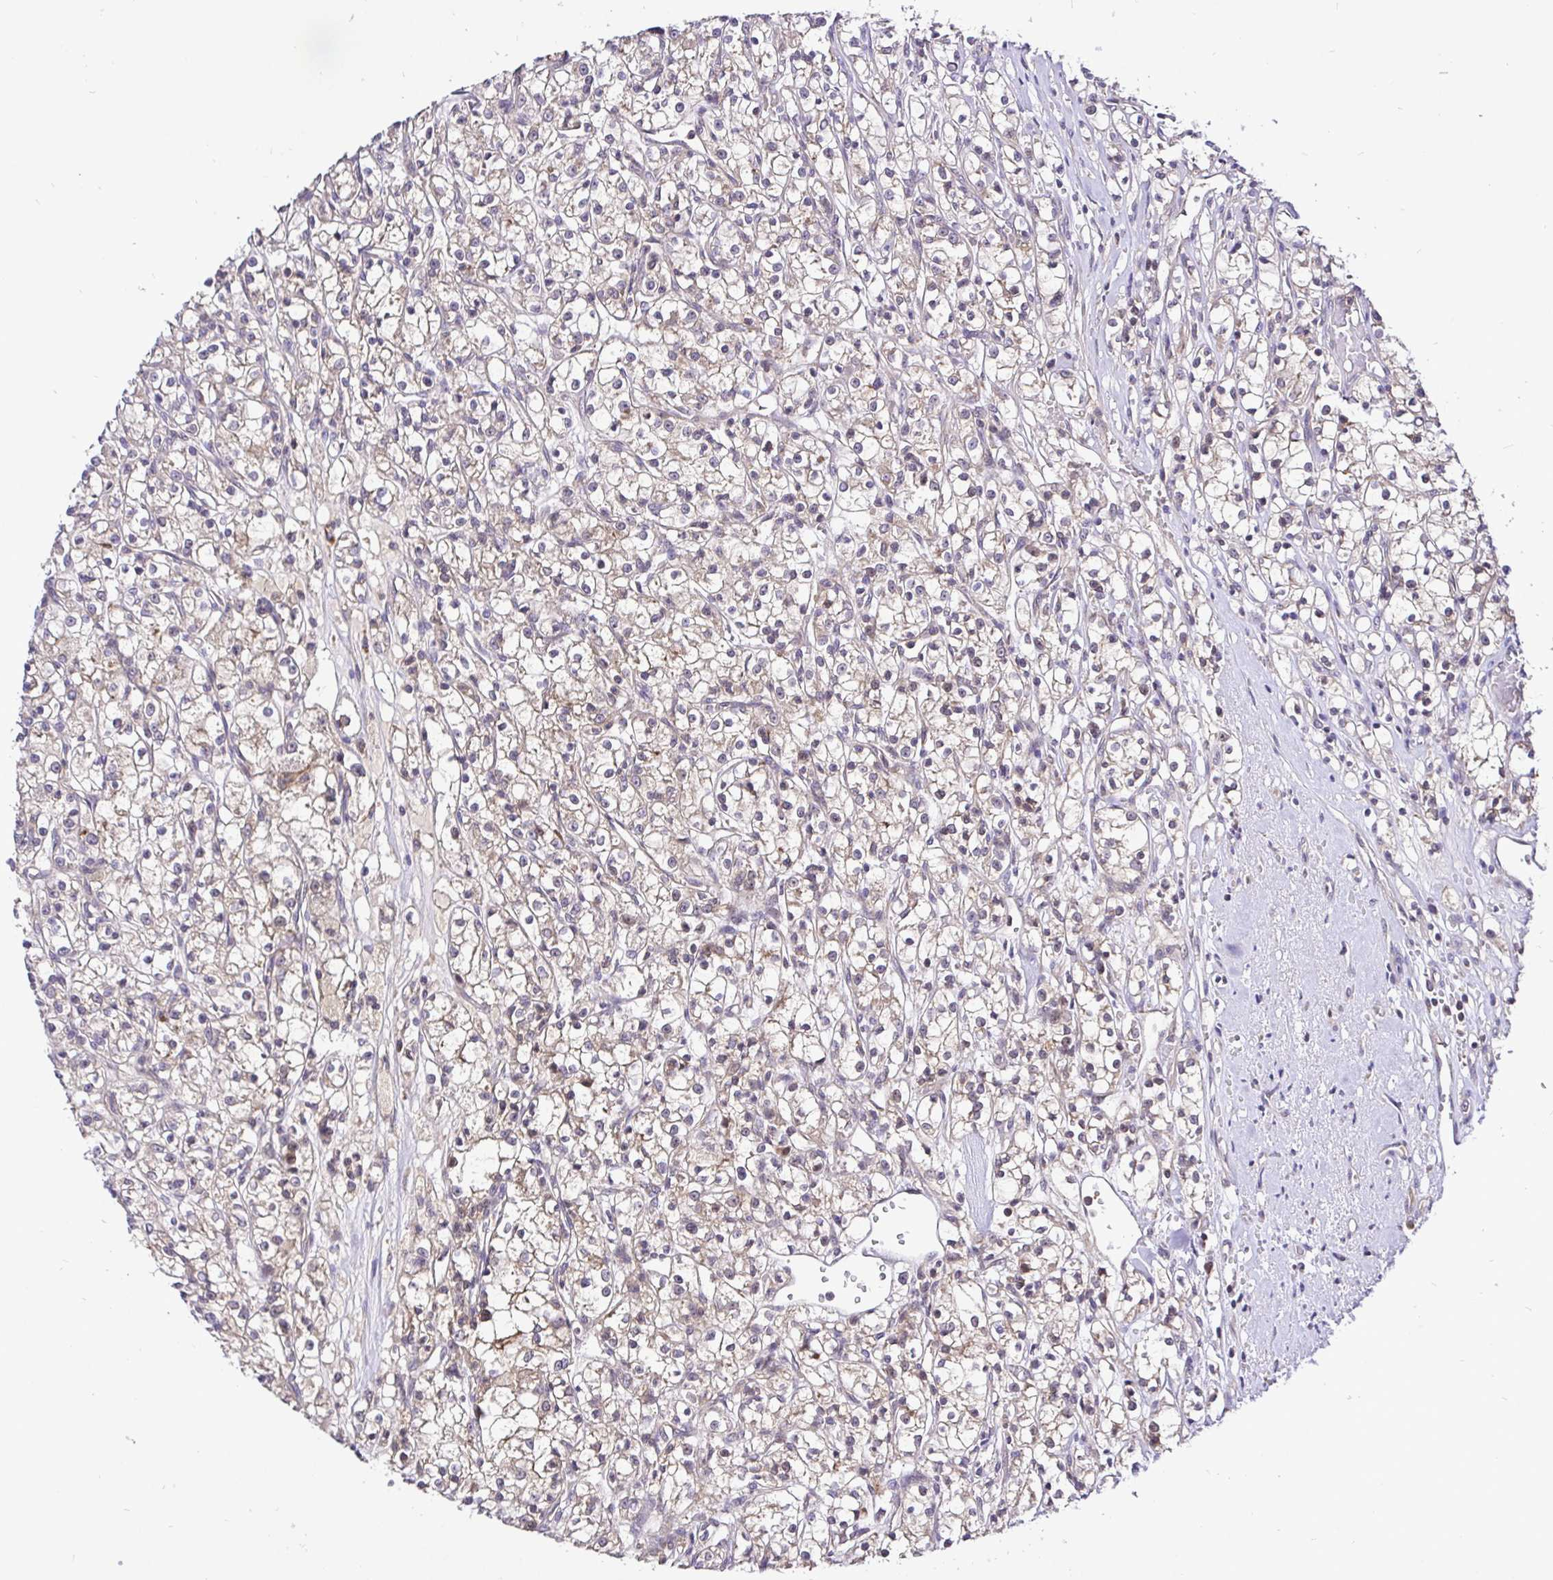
{"staining": {"intensity": "weak", "quantity": "<25%", "location": "cytoplasmic/membranous"}, "tissue": "renal cancer", "cell_type": "Tumor cells", "image_type": "cancer", "snomed": [{"axis": "morphology", "description": "Adenocarcinoma, NOS"}, {"axis": "topography", "description": "Kidney"}], "caption": "High power microscopy histopathology image of an immunohistochemistry (IHC) image of adenocarcinoma (renal), revealing no significant expression in tumor cells.", "gene": "UBE2M", "patient": {"sex": "female", "age": 59}}